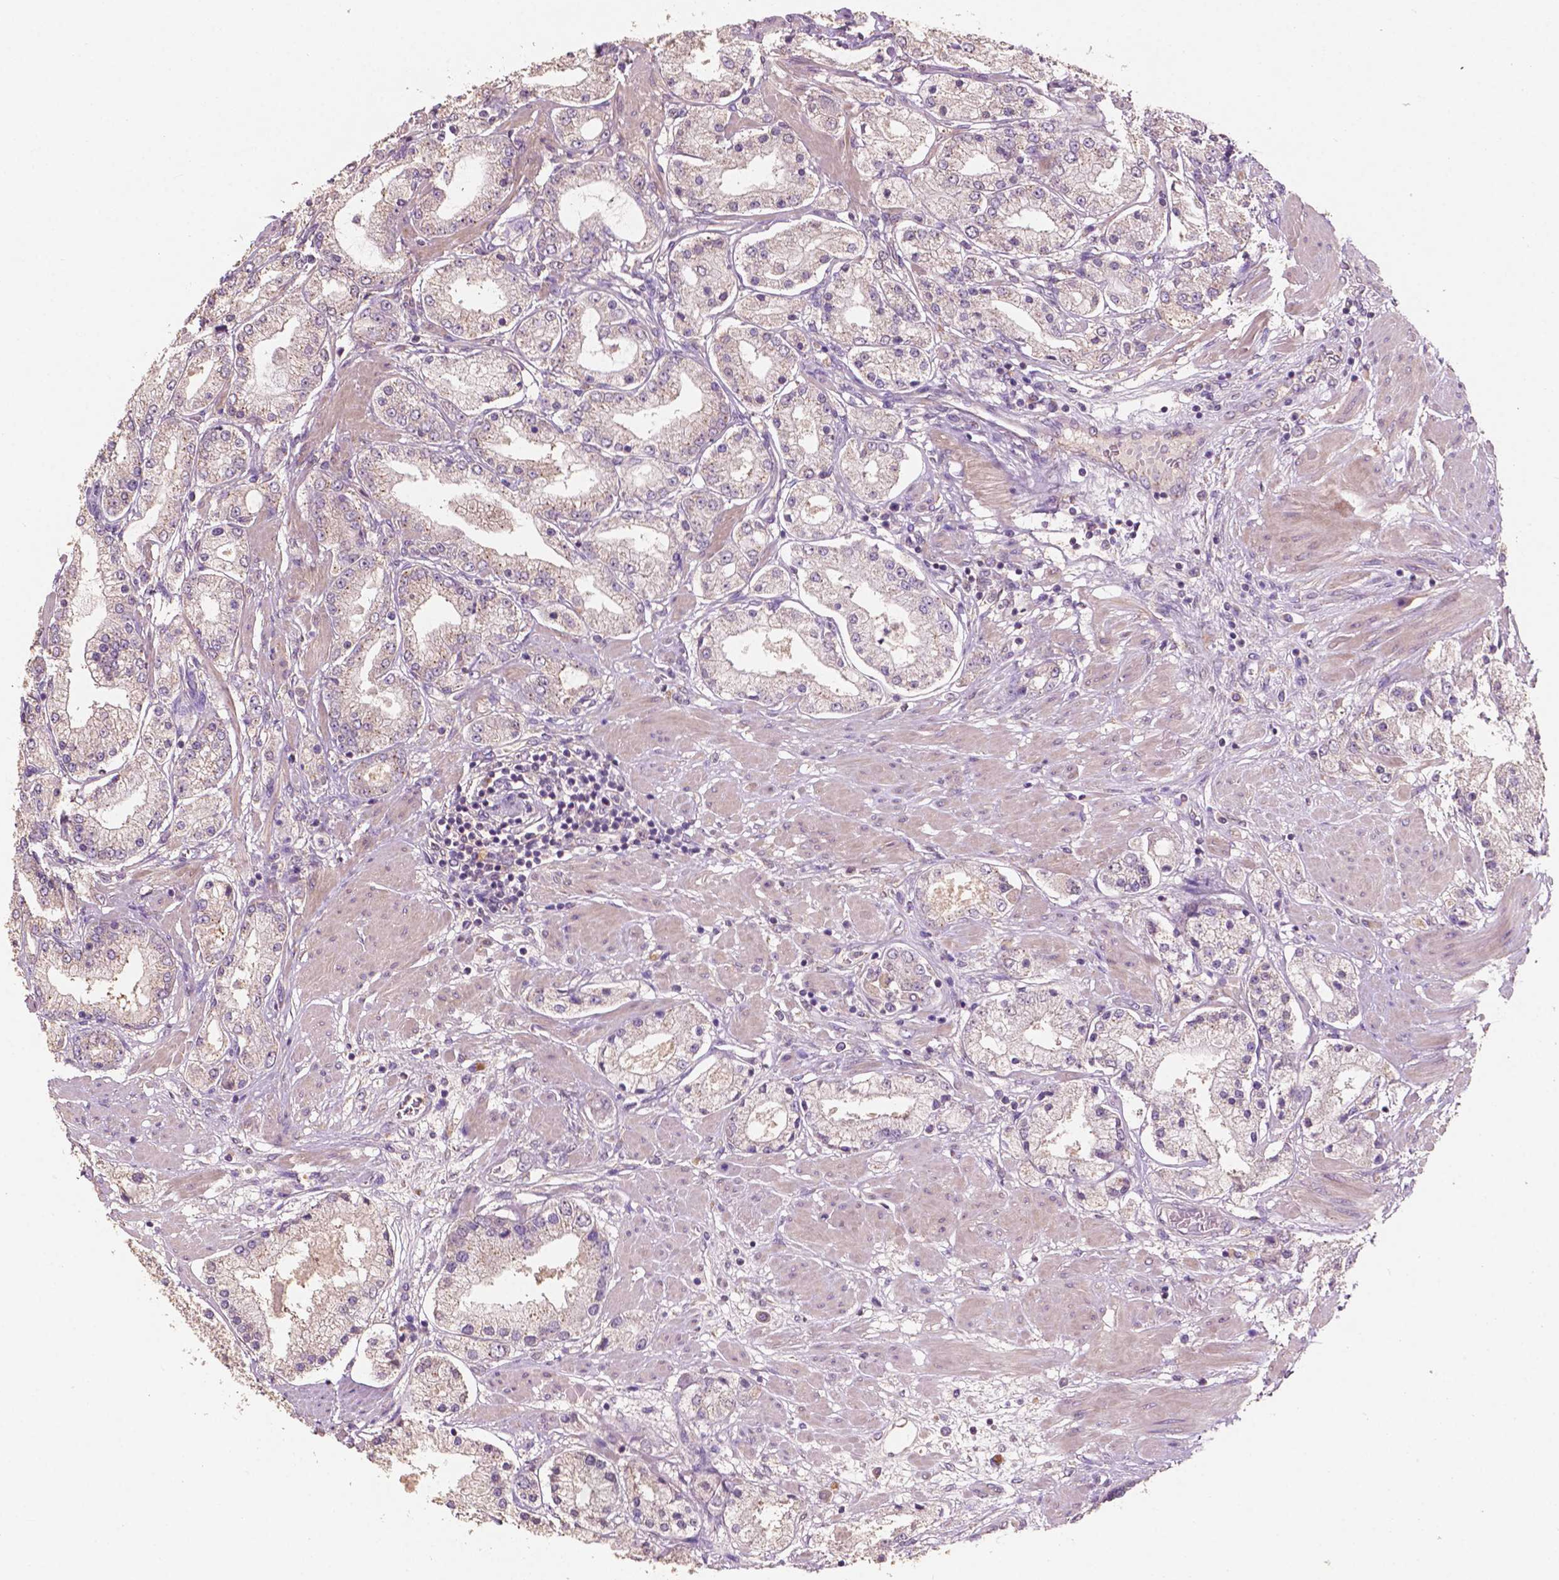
{"staining": {"intensity": "weak", "quantity": "<25%", "location": "cytoplasmic/membranous"}, "tissue": "prostate cancer", "cell_type": "Tumor cells", "image_type": "cancer", "snomed": [{"axis": "morphology", "description": "Adenocarcinoma, High grade"}, {"axis": "topography", "description": "Prostate"}], "caption": "This is an immunohistochemistry micrograph of human high-grade adenocarcinoma (prostate). There is no positivity in tumor cells.", "gene": "CHPT1", "patient": {"sex": "male", "age": 67}}